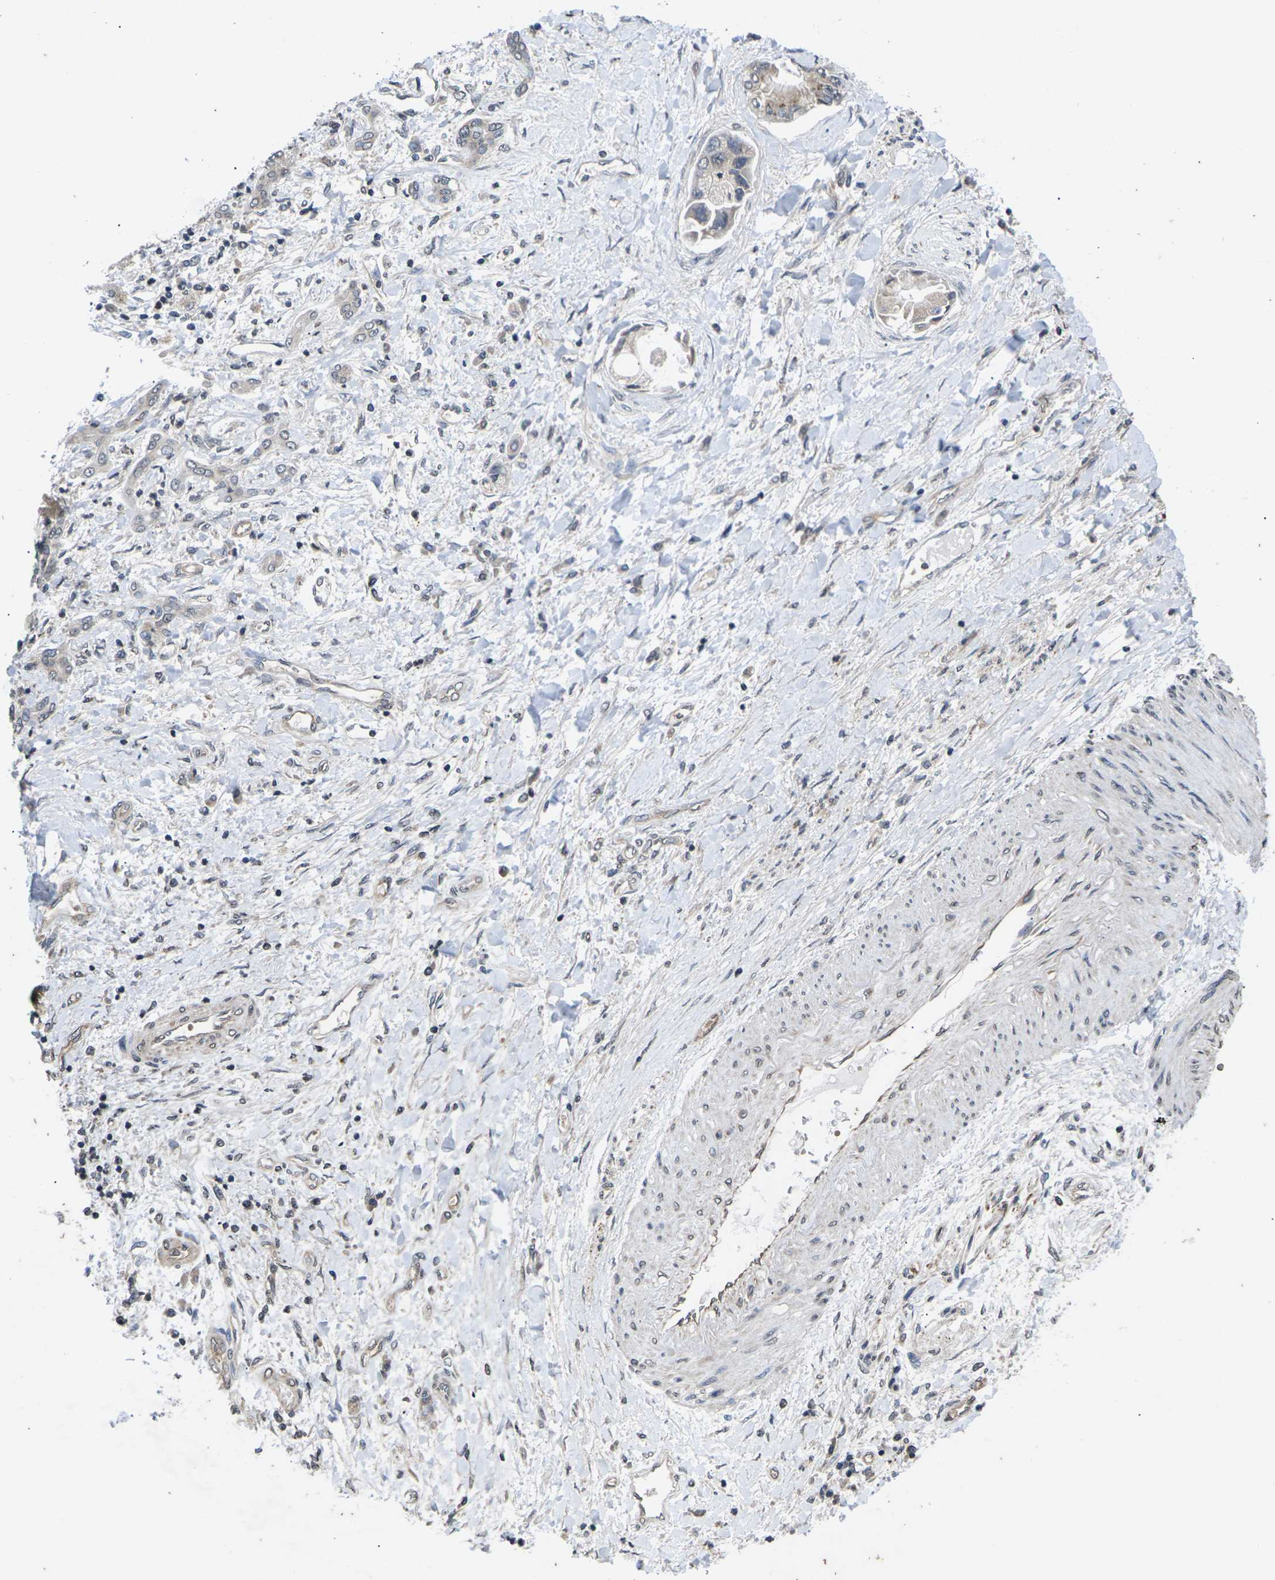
{"staining": {"intensity": "weak", "quantity": ">75%", "location": "cytoplasmic/membranous"}, "tissue": "liver cancer", "cell_type": "Tumor cells", "image_type": "cancer", "snomed": [{"axis": "morphology", "description": "Cholangiocarcinoma"}, {"axis": "topography", "description": "Liver"}], "caption": "IHC image of human liver cholangiocarcinoma stained for a protein (brown), which shows low levels of weak cytoplasmic/membranous expression in approximately >75% of tumor cells.", "gene": "DKK2", "patient": {"sex": "male", "age": 50}}